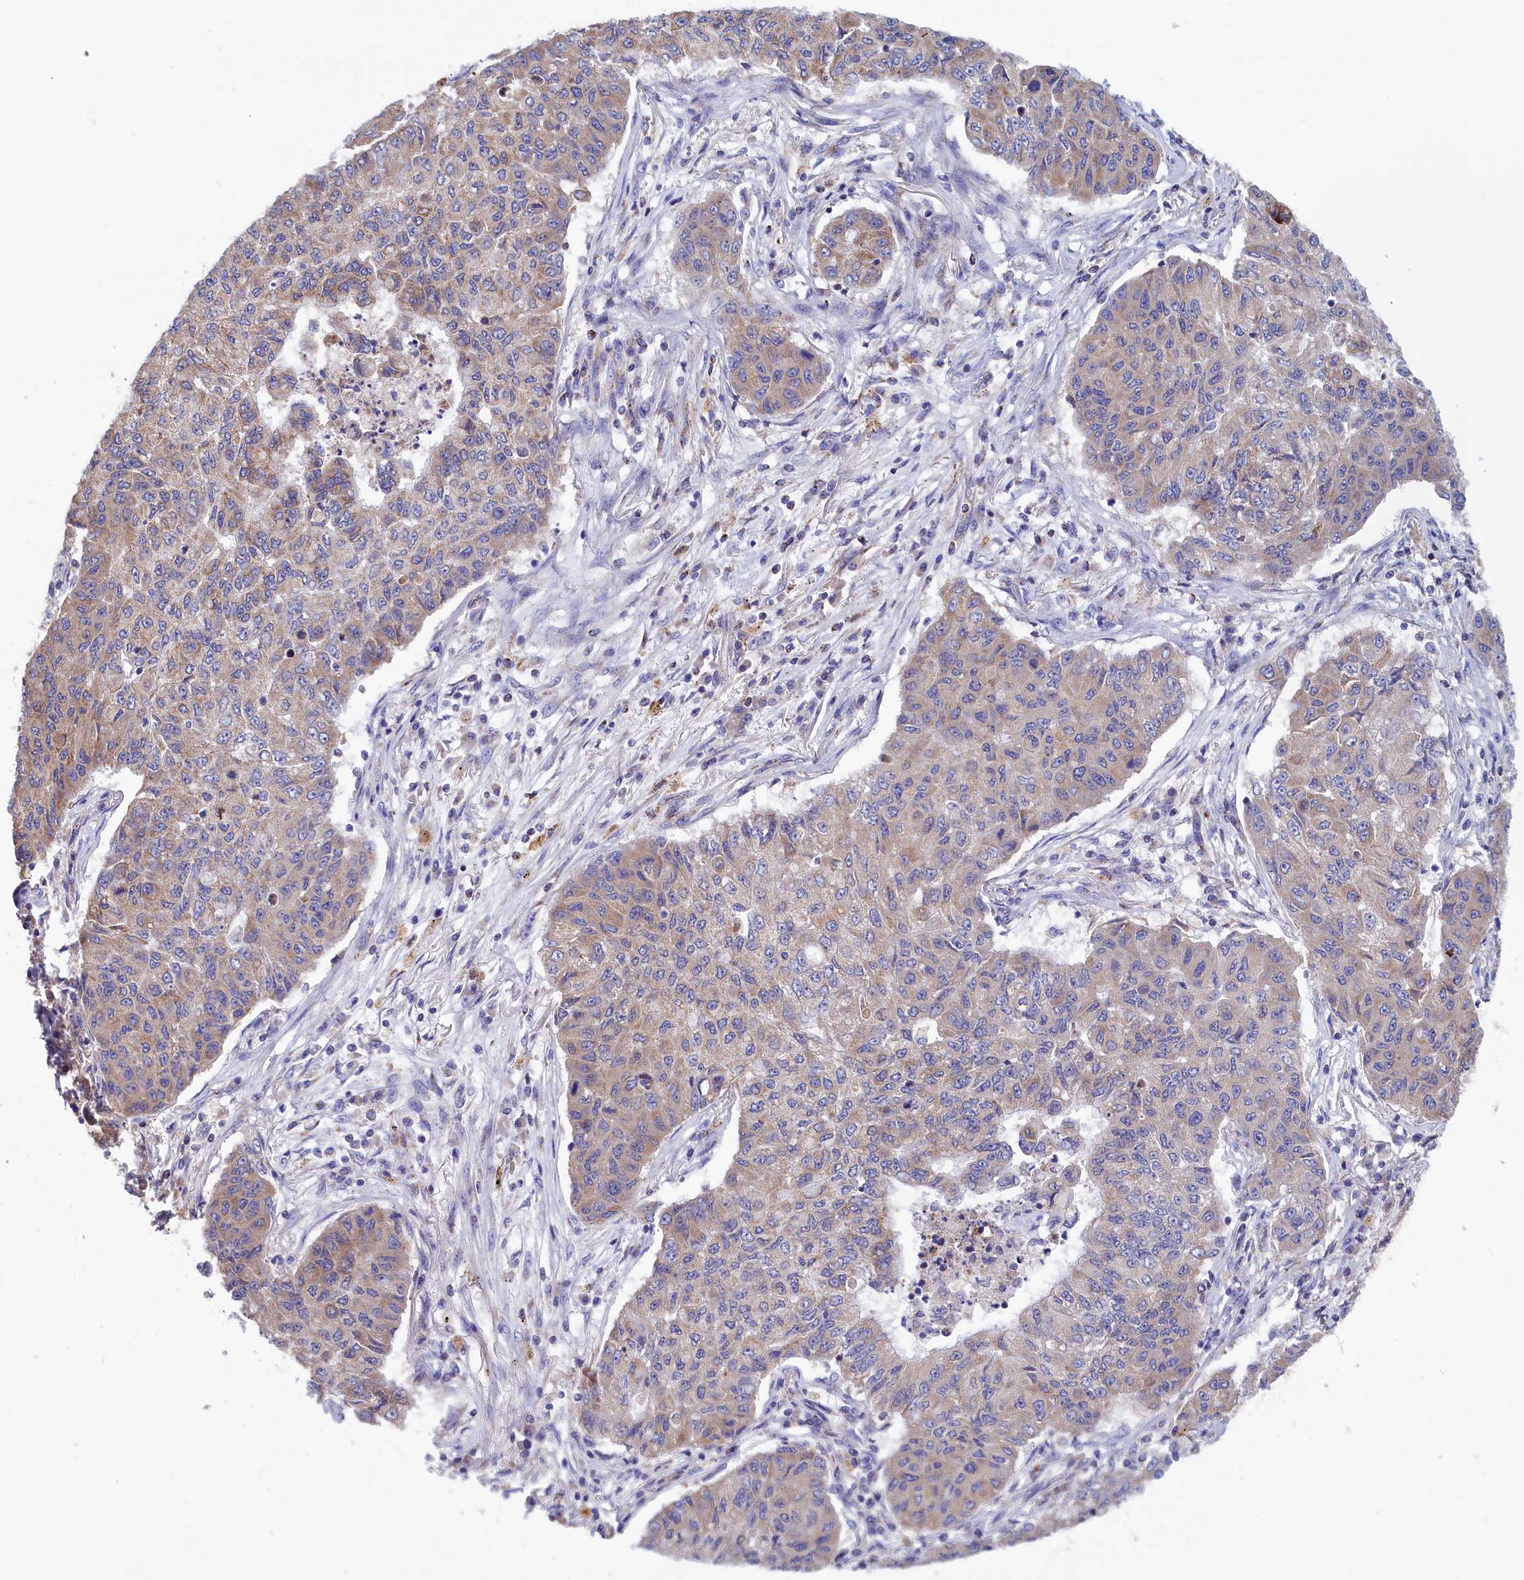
{"staining": {"intensity": "moderate", "quantity": "<25%", "location": "cytoplasmic/membranous"}, "tissue": "lung cancer", "cell_type": "Tumor cells", "image_type": "cancer", "snomed": [{"axis": "morphology", "description": "Squamous cell carcinoma, NOS"}, {"axis": "topography", "description": "Lung"}], "caption": "The immunohistochemical stain labels moderate cytoplasmic/membranous staining in tumor cells of squamous cell carcinoma (lung) tissue.", "gene": "WDR83", "patient": {"sex": "male", "age": 74}}